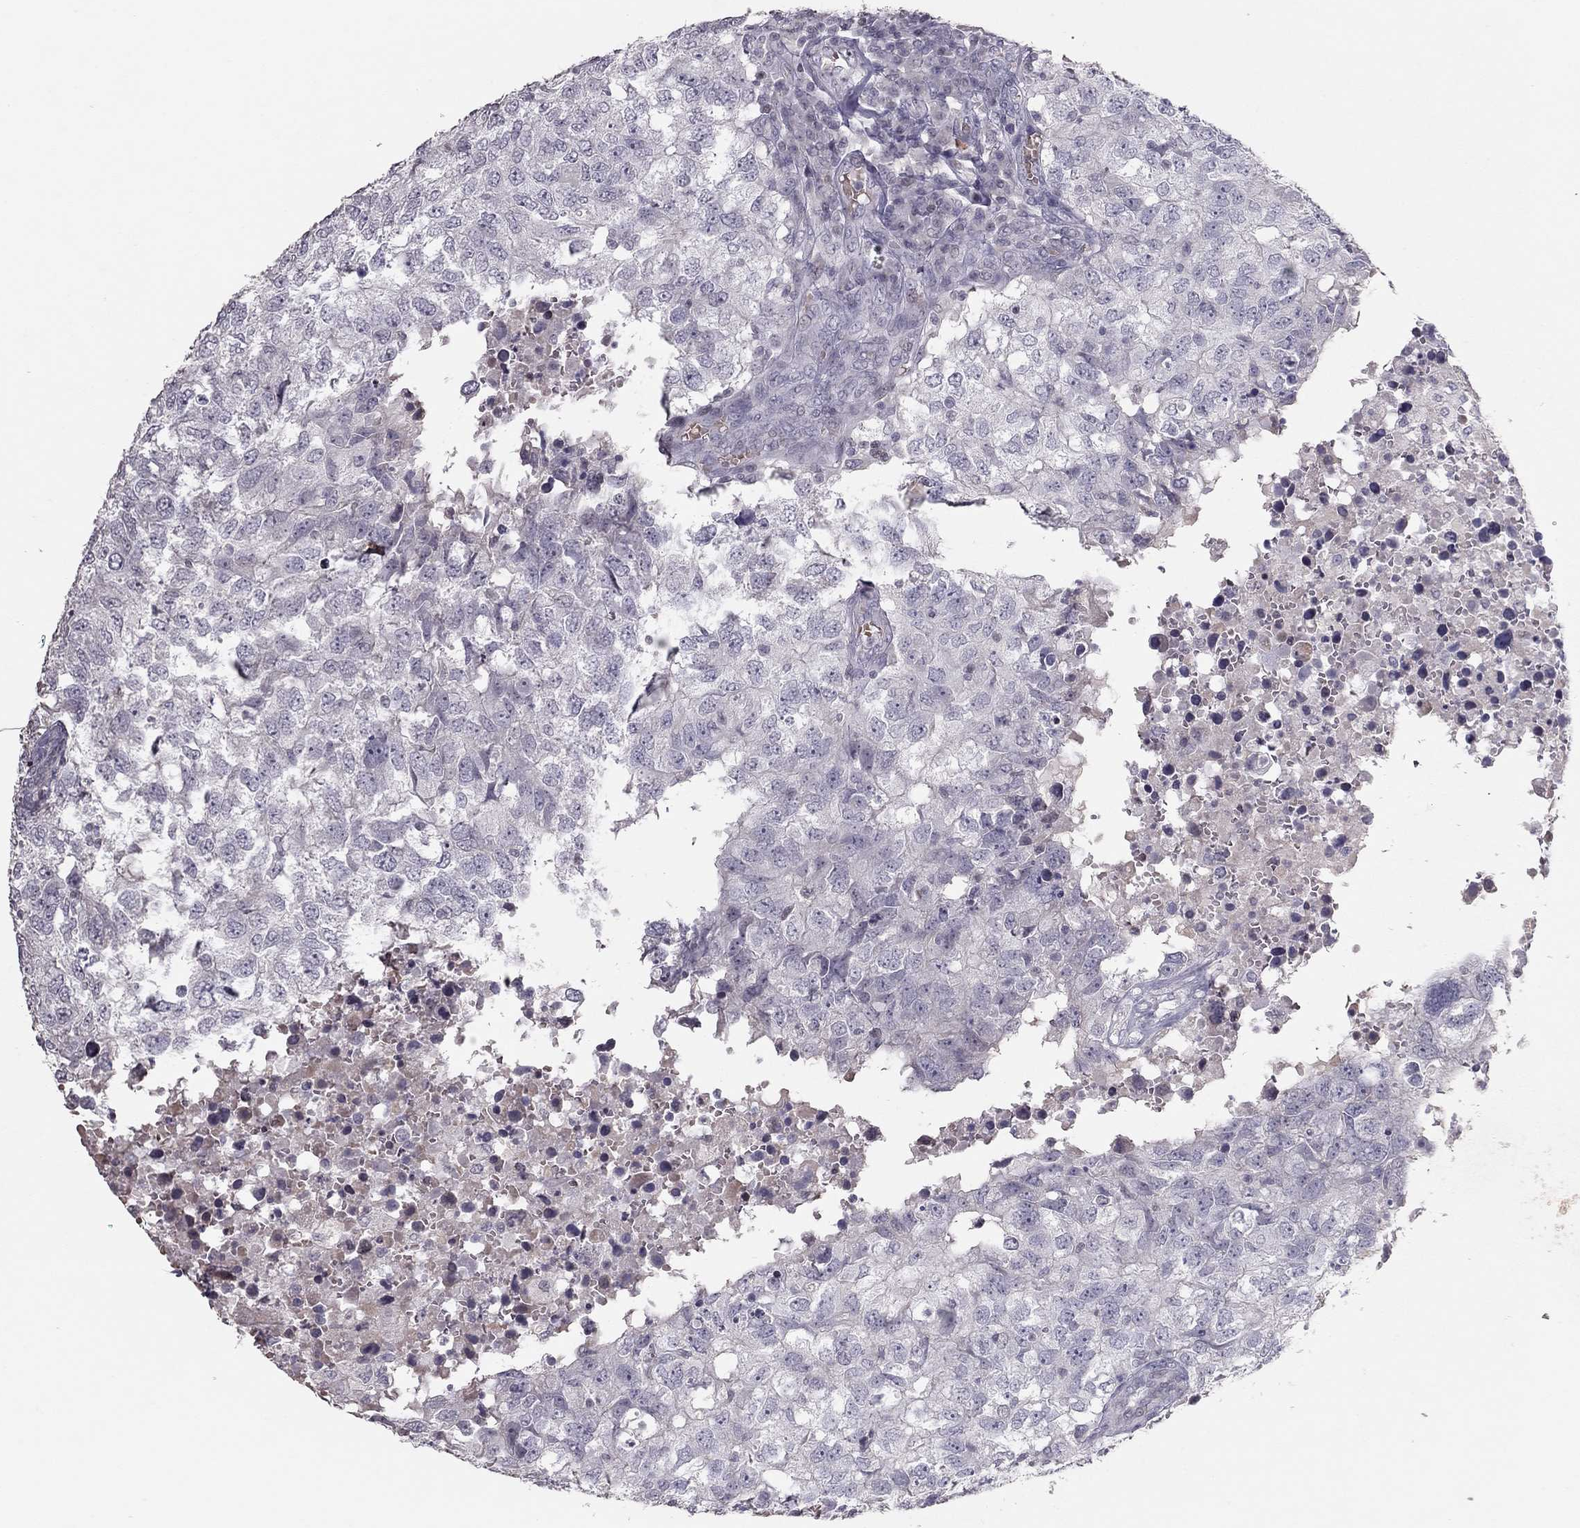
{"staining": {"intensity": "negative", "quantity": "none", "location": "none"}, "tissue": "breast cancer", "cell_type": "Tumor cells", "image_type": "cancer", "snomed": [{"axis": "morphology", "description": "Duct carcinoma"}, {"axis": "topography", "description": "Breast"}], "caption": "Immunohistochemical staining of human infiltrating ductal carcinoma (breast) displays no significant expression in tumor cells. The staining is performed using DAB (3,3'-diaminobenzidine) brown chromogen with nuclei counter-stained in using hematoxylin.", "gene": "TSHB", "patient": {"sex": "female", "age": 30}}